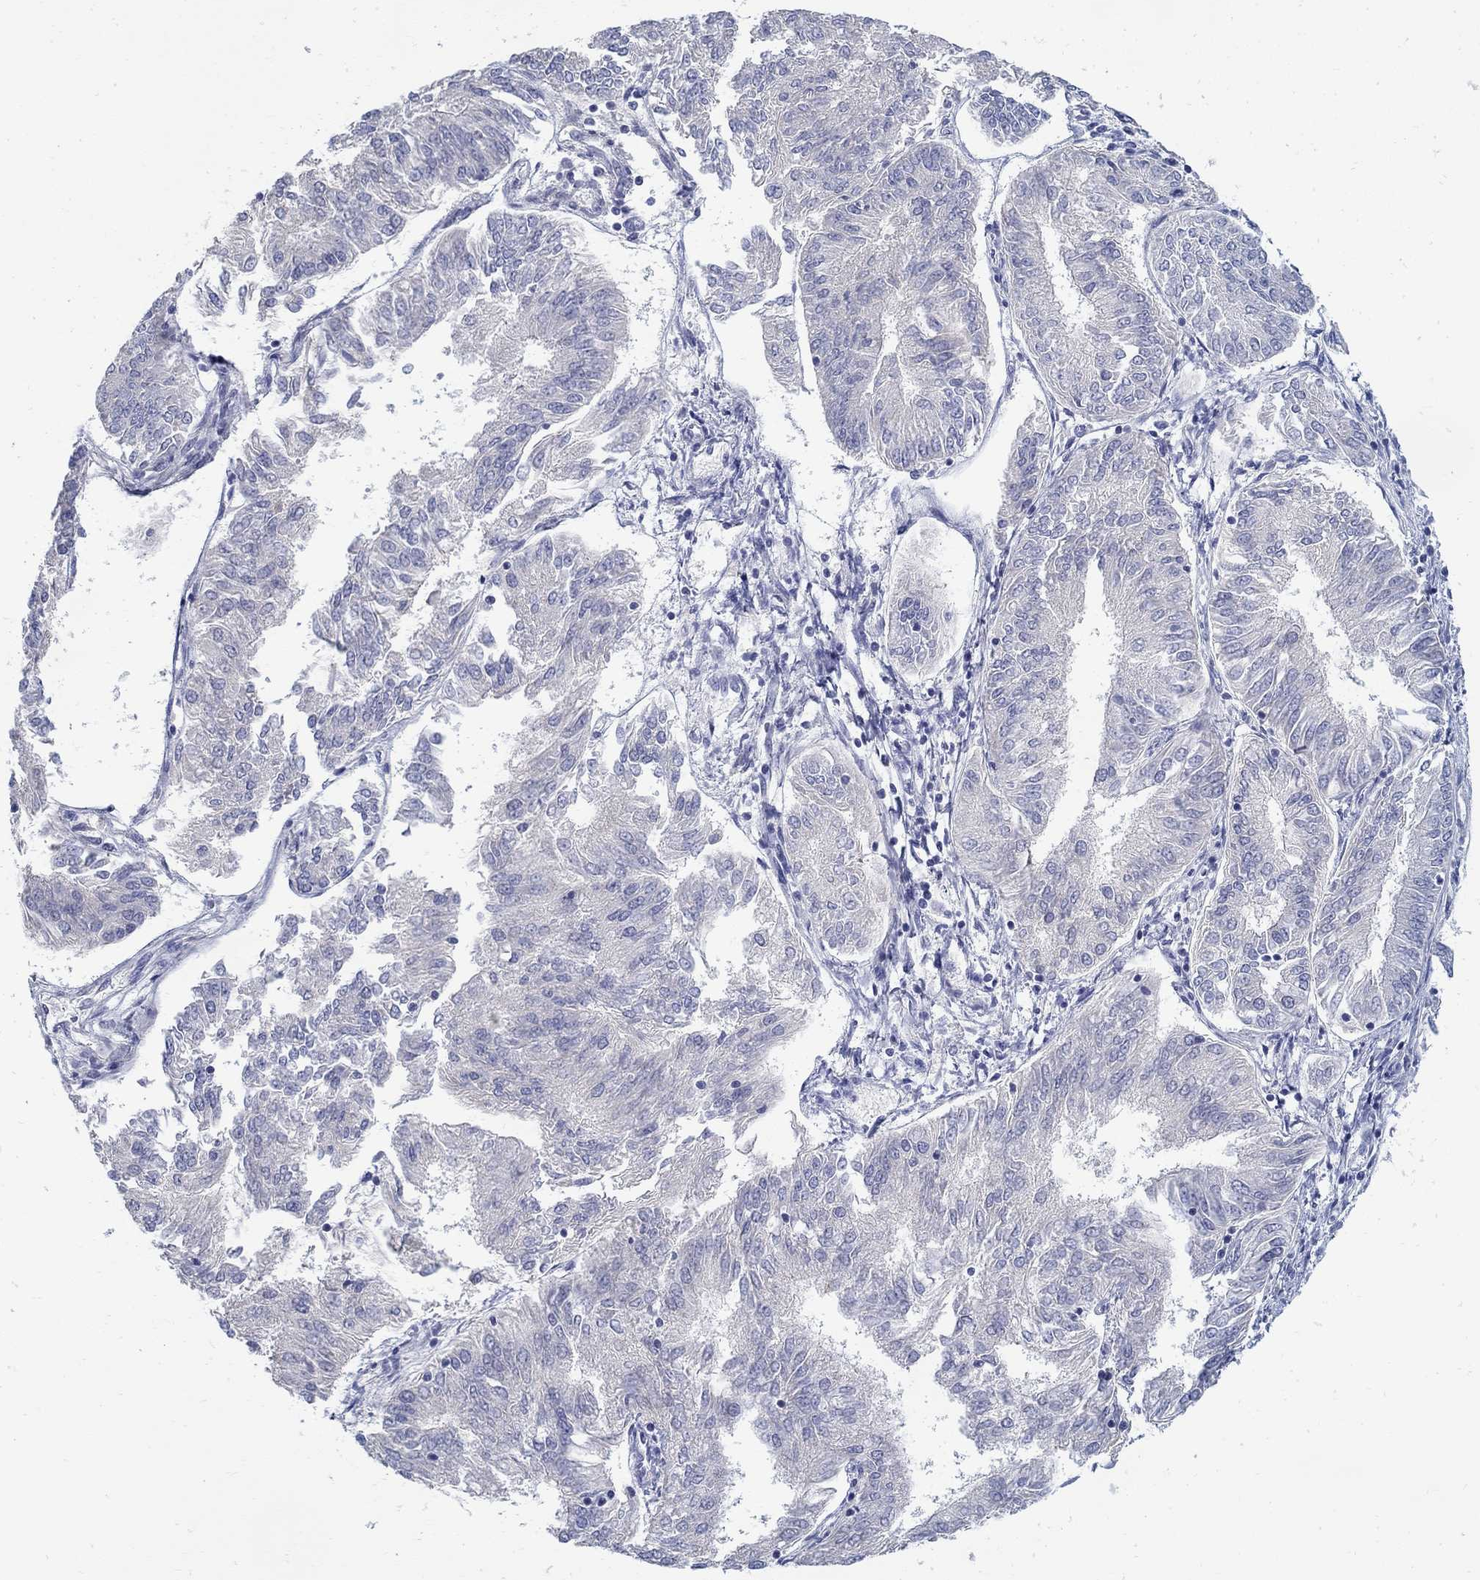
{"staining": {"intensity": "negative", "quantity": "none", "location": "none"}, "tissue": "endometrial cancer", "cell_type": "Tumor cells", "image_type": "cancer", "snomed": [{"axis": "morphology", "description": "Adenocarcinoma, NOS"}, {"axis": "topography", "description": "Endometrium"}], "caption": "Tumor cells are negative for protein expression in human endometrial cancer.", "gene": "ABCA4", "patient": {"sex": "female", "age": 58}}